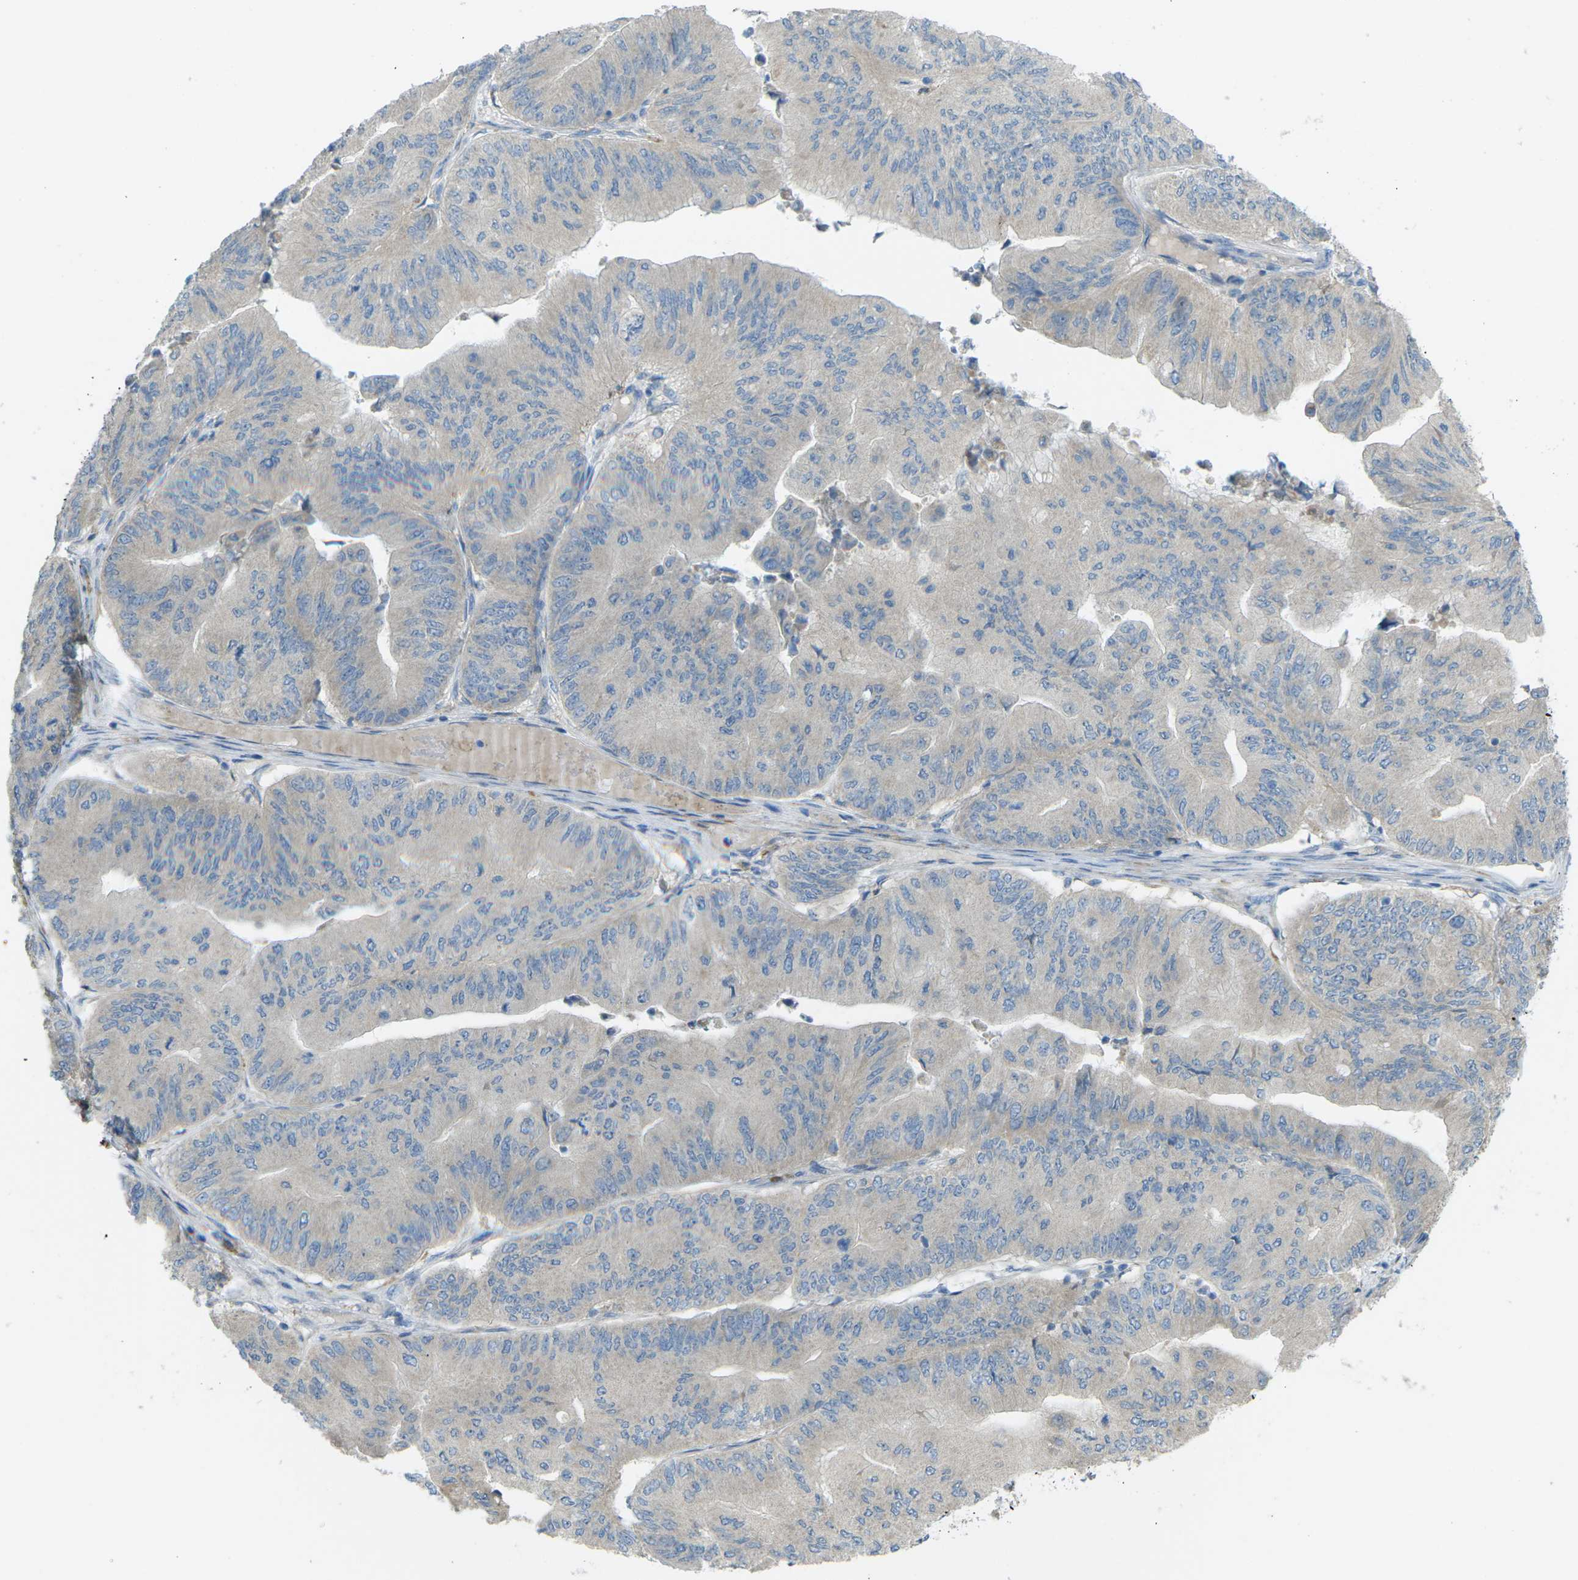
{"staining": {"intensity": "negative", "quantity": "none", "location": "none"}, "tissue": "ovarian cancer", "cell_type": "Tumor cells", "image_type": "cancer", "snomed": [{"axis": "morphology", "description": "Cystadenocarcinoma, mucinous, NOS"}, {"axis": "topography", "description": "Ovary"}], "caption": "There is no significant staining in tumor cells of ovarian cancer. The staining was performed using DAB (3,3'-diaminobenzidine) to visualize the protein expression in brown, while the nuclei were stained in blue with hematoxylin (Magnification: 20x).", "gene": "MYLK4", "patient": {"sex": "female", "age": 61}}